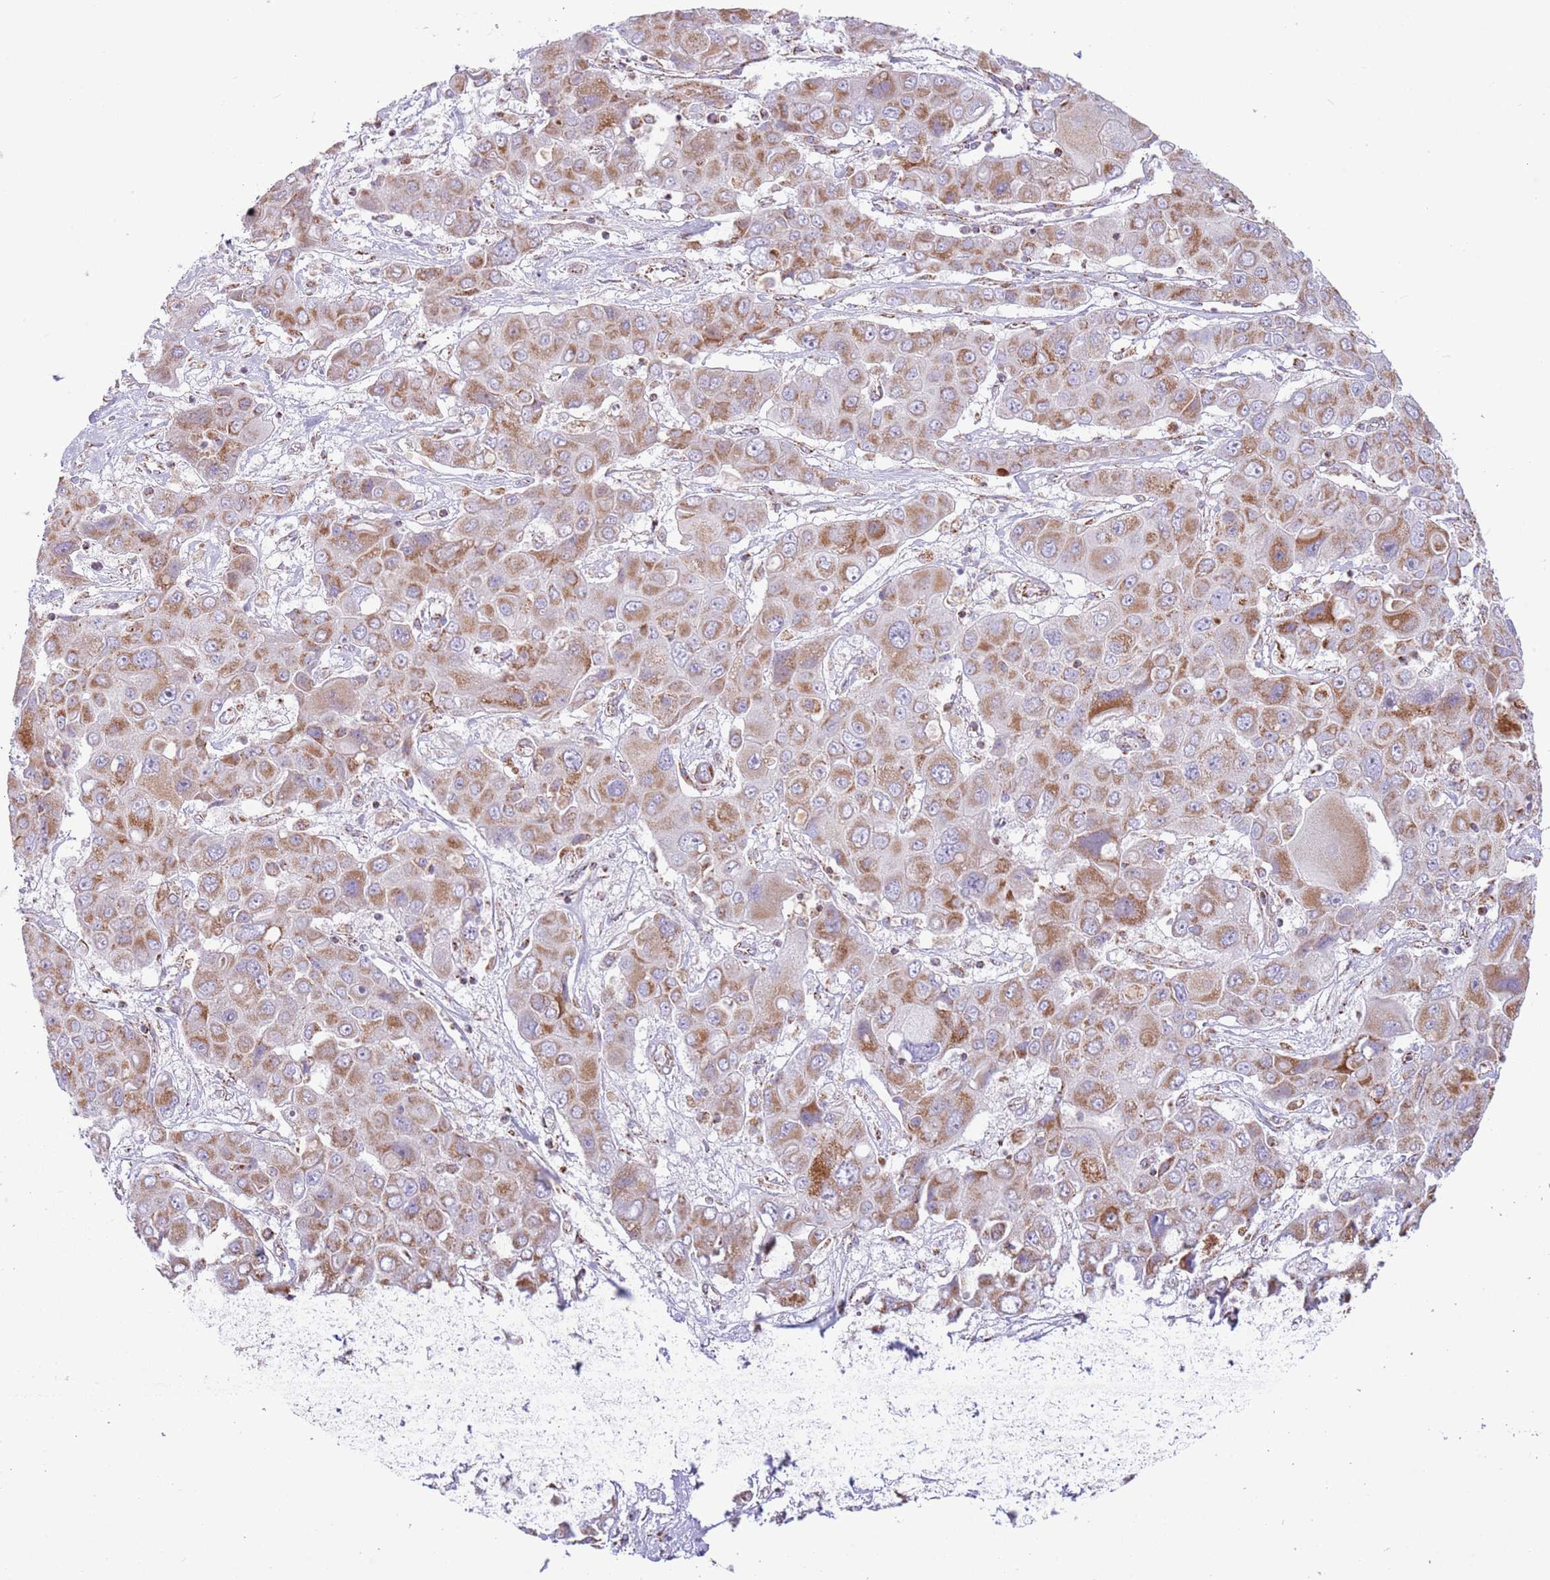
{"staining": {"intensity": "moderate", "quantity": ">75%", "location": "cytoplasmic/membranous"}, "tissue": "liver cancer", "cell_type": "Tumor cells", "image_type": "cancer", "snomed": [{"axis": "morphology", "description": "Cholangiocarcinoma"}, {"axis": "topography", "description": "Liver"}], "caption": "IHC staining of cholangiocarcinoma (liver), which demonstrates medium levels of moderate cytoplasmic/membranous positivity in approximately >75% of tumor cells indicating moderate cytoplasmic/membranous protein positivity. The staining was performed using DAB (3,3'-diaminobenzidine) (brown) for protein detection and nuclei were counterstained in hematoxylin (blue).", "gene": "LHX6", "patient": {"sex": "male", "age": 67}}